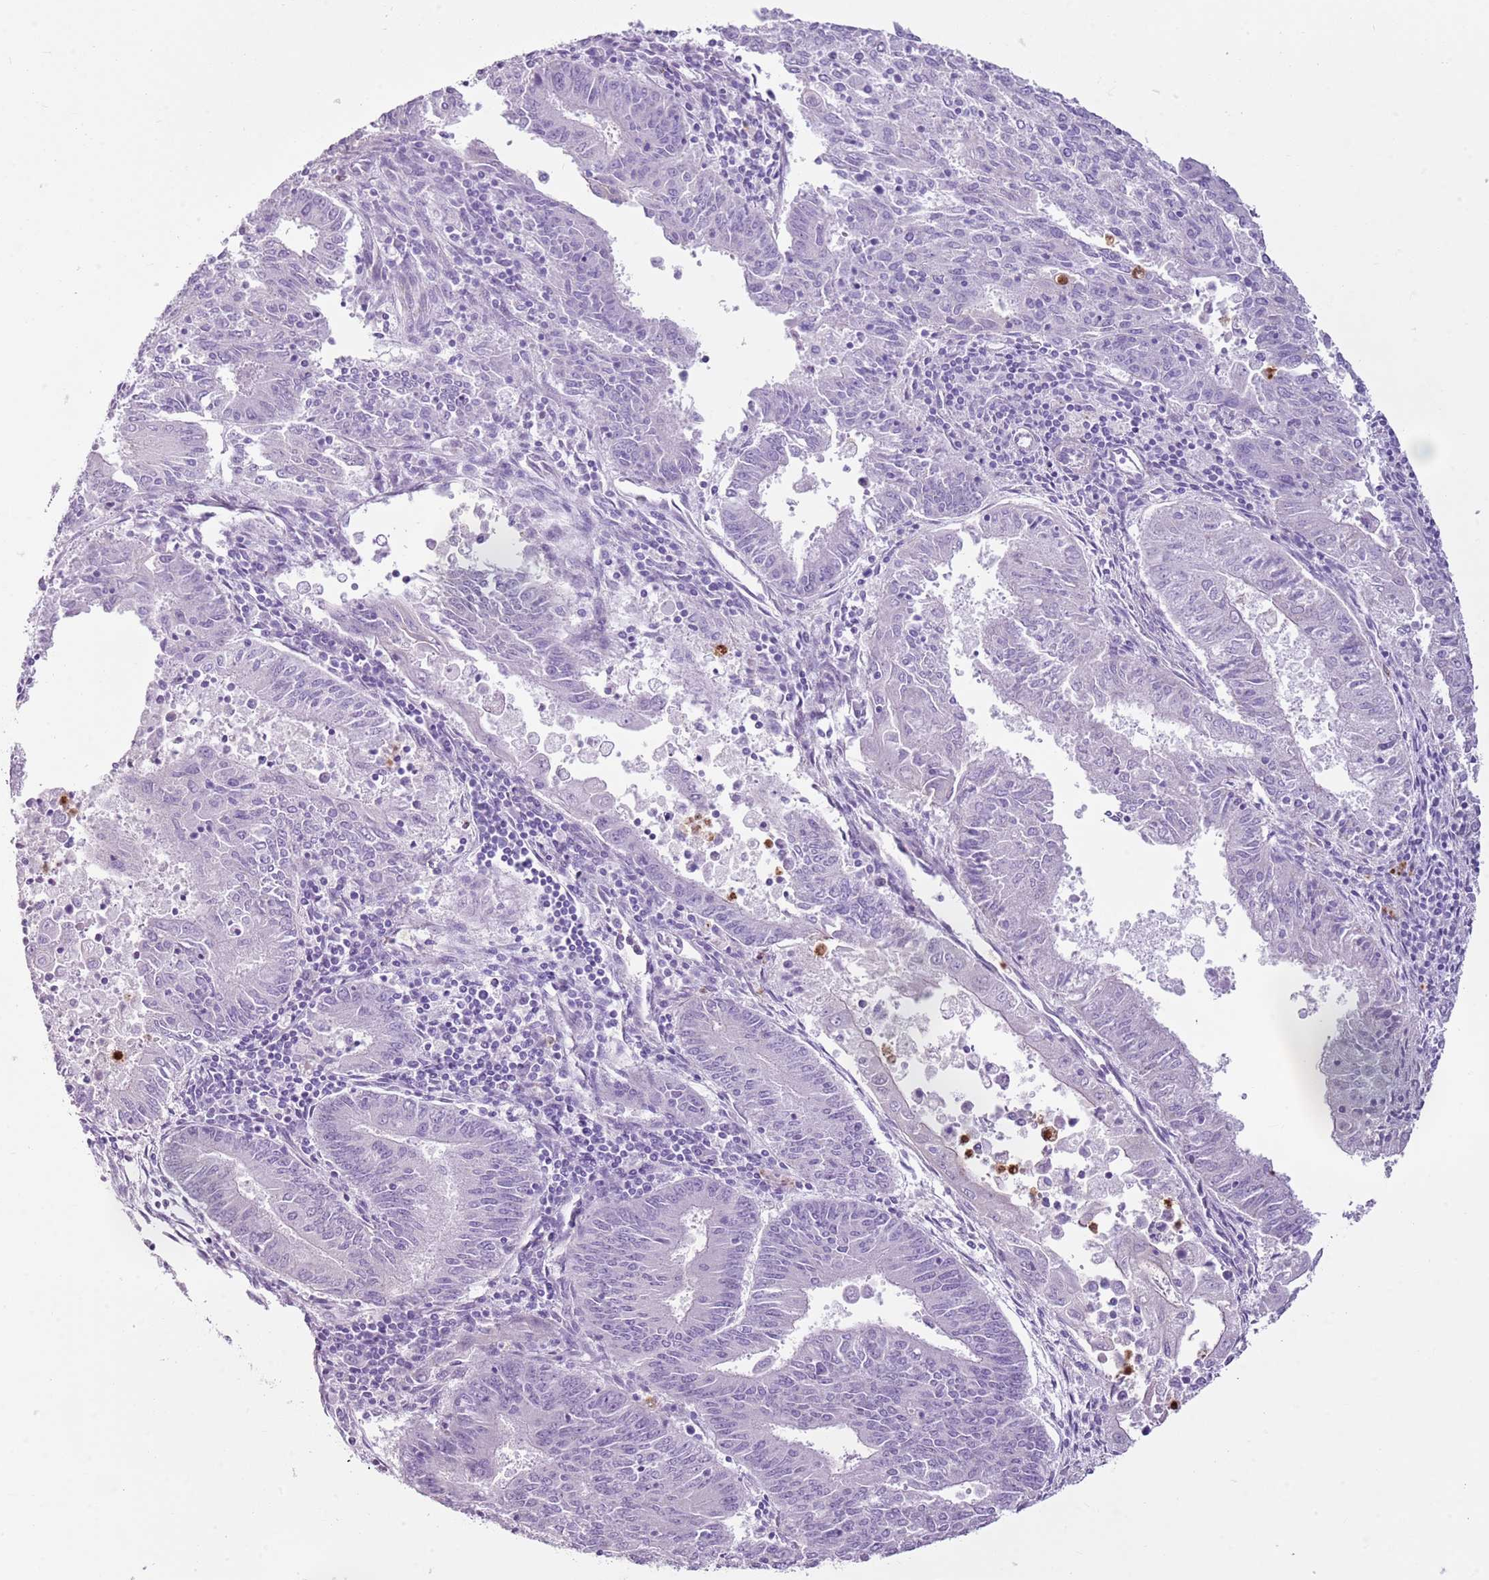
{"staining": {"intensity": "negative", "quantity": "none", "location": "none"}, "tissue": "endometrial cancer", "cell_type": "Tumor cells", "image_type": "cancer", "snomed": [{"axis": "morphology", "description": "Adenocarcinoma, NOS"}, {"axis": "topography", "description": "Endometrium"}], "caption": "DAB immunohistochemical staining of endometrial cancer (adenocarcinoma) shows no significant expression in tumor cells.", "gene": "CD177", "patient": {"sex": "female", "age": 59}}